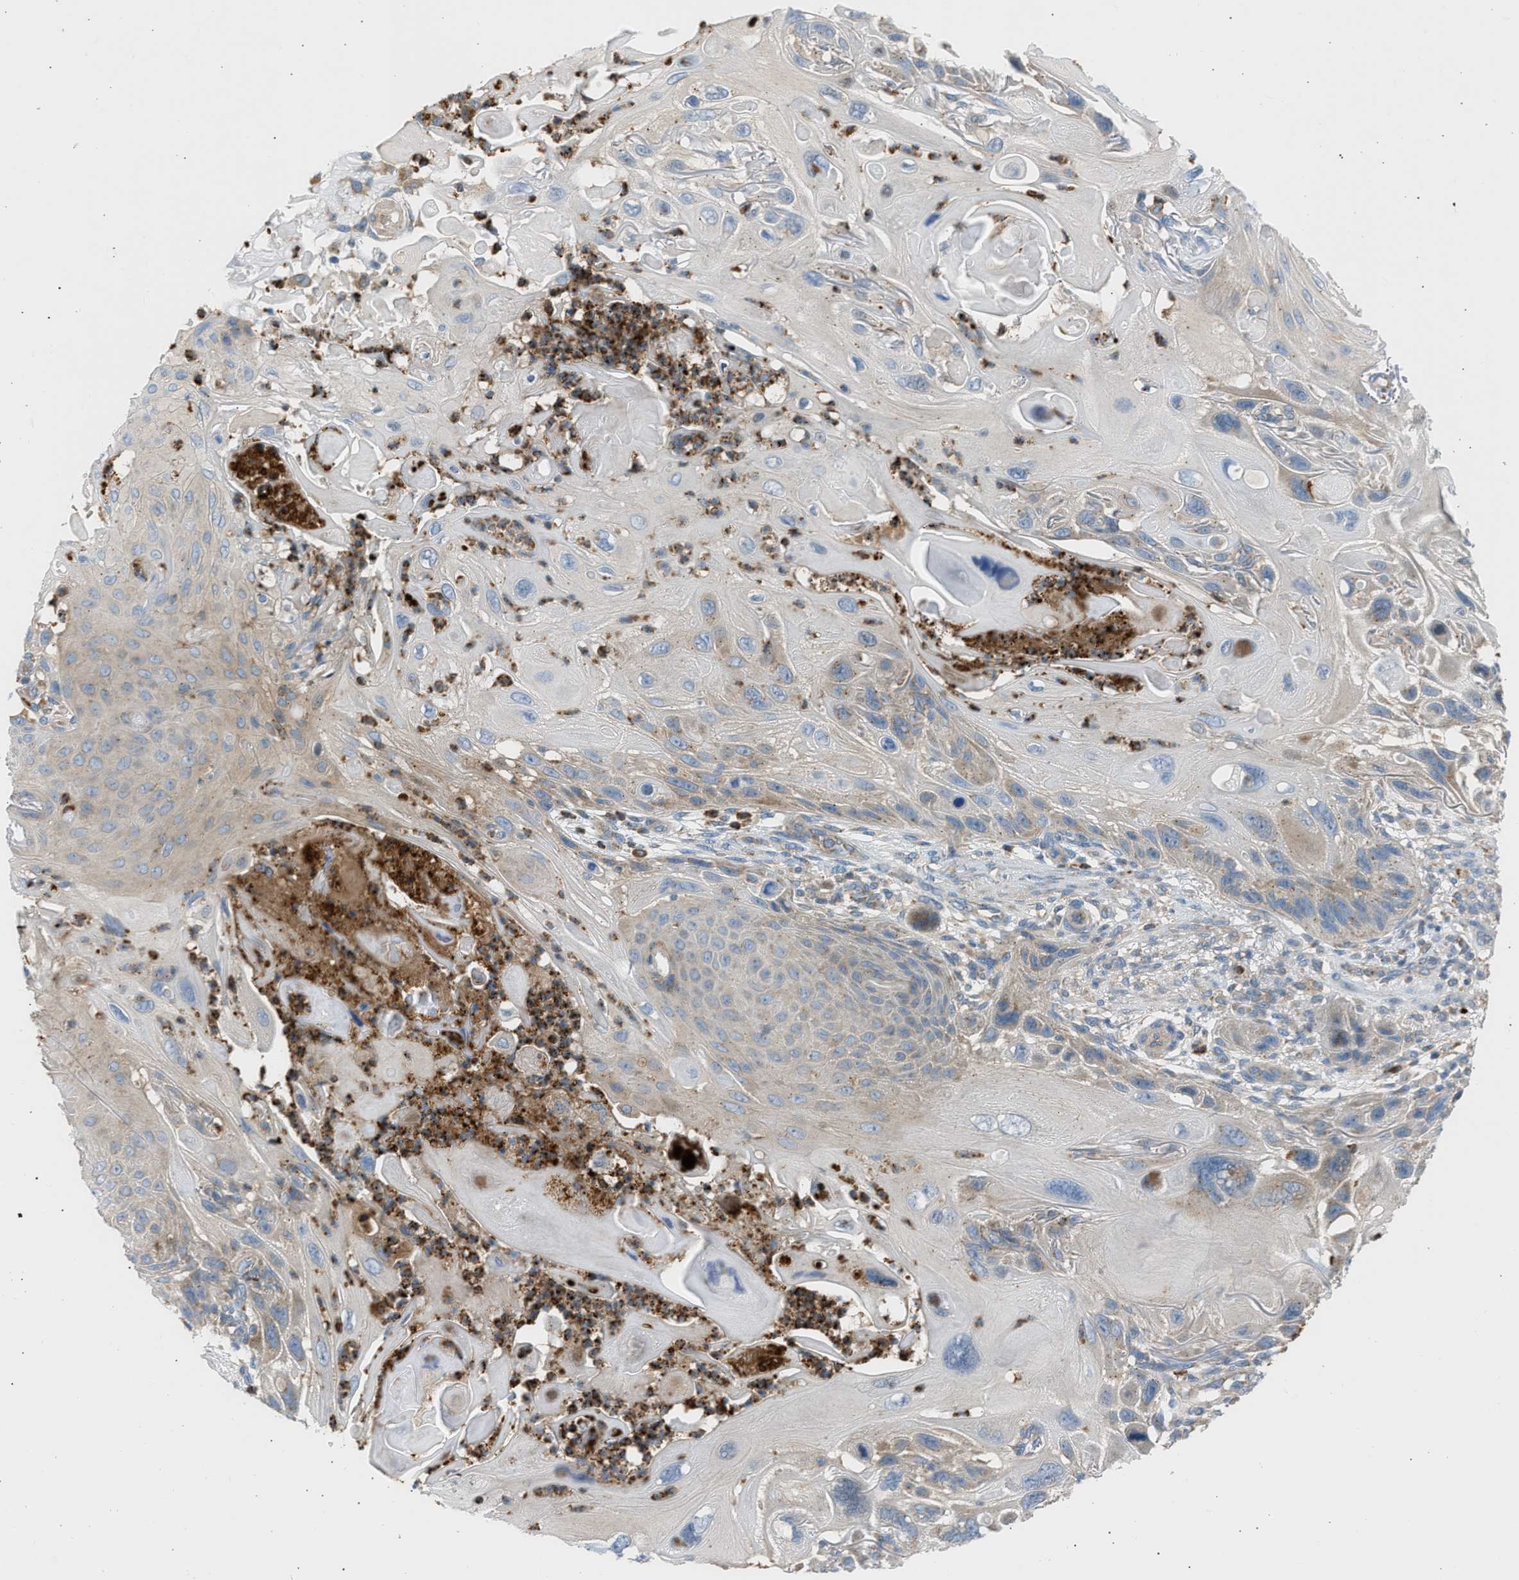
{"staining": {"intensity": "weak", "quantity": "<25%", "location": "cytoplasmic/membranous"}, "tissue": "skin cancer", "cell_type": "Tumor cells", "image_type": "cancer", "snomed": [{"axis": "morphology", "description": "Squamous cell carcinoma, NOS"}, {"axis": "topography", "description": "Skin"}], "caption": "Immunohistochemistry (IHC) of squamous cell carcinoma (skin) displays no positivity in tumor cells.", "gene": "TRIM50", "patient": {"sex": "female", "age": 77}}